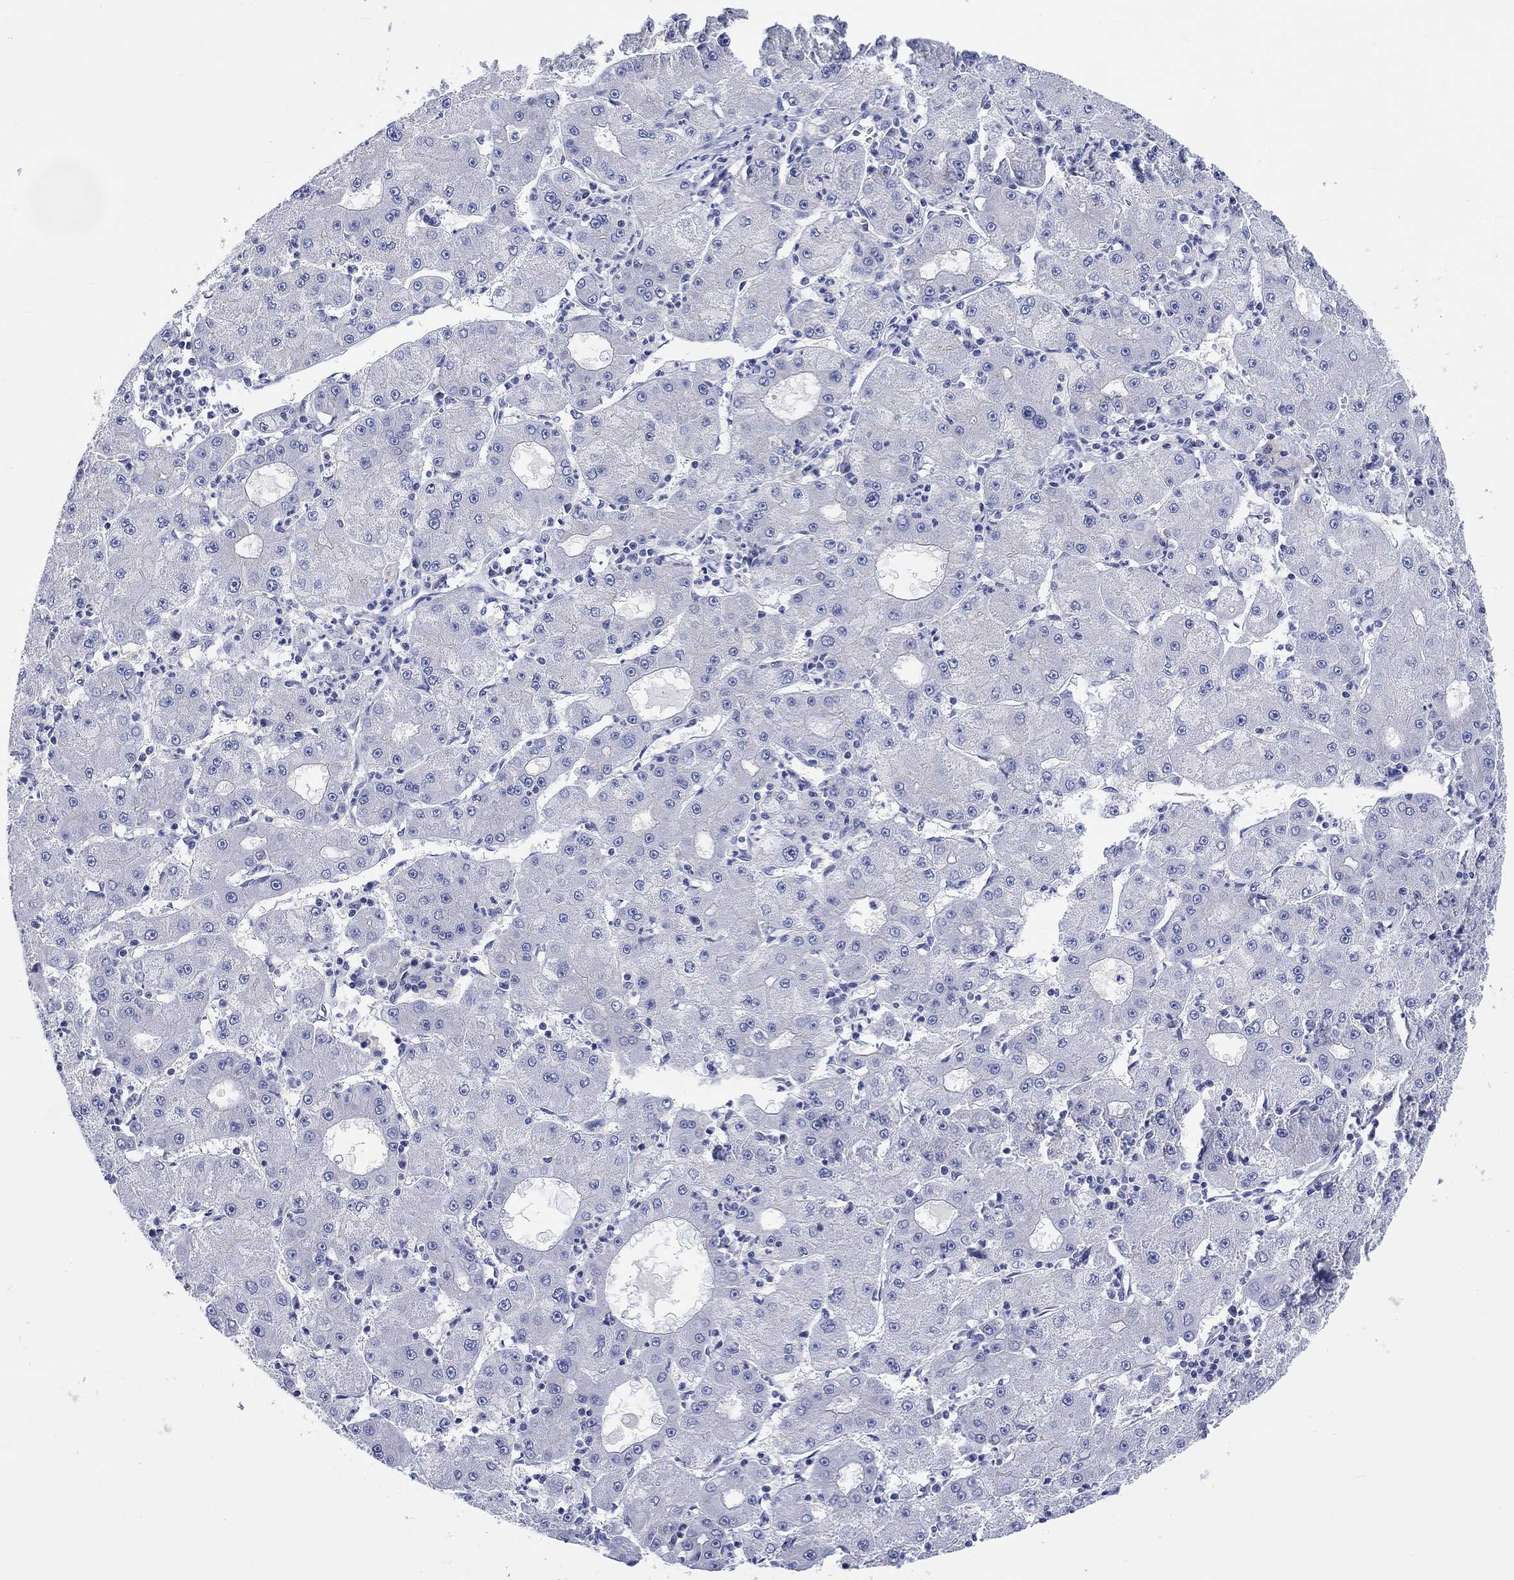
{"staining": {"intensity": "negative", "quantity": "none", "location": "none"}, "tissue": "liver cancer", "cell_type": "Tumor cells", "image_type": "cancer", "snomed": [{"axis": "morphology", "description": "Carcinoma, Hepatocellular, NOS"}, {"axis": "topography", "description": "Liver"}], "caption": "Liver cancer (hepatocellular carcinoma) was stained to show a protein in brown. There is no significant expression in tumor cells.", "gene": "TOMM20L", "patient": {"sex": "male", "age": 73}}